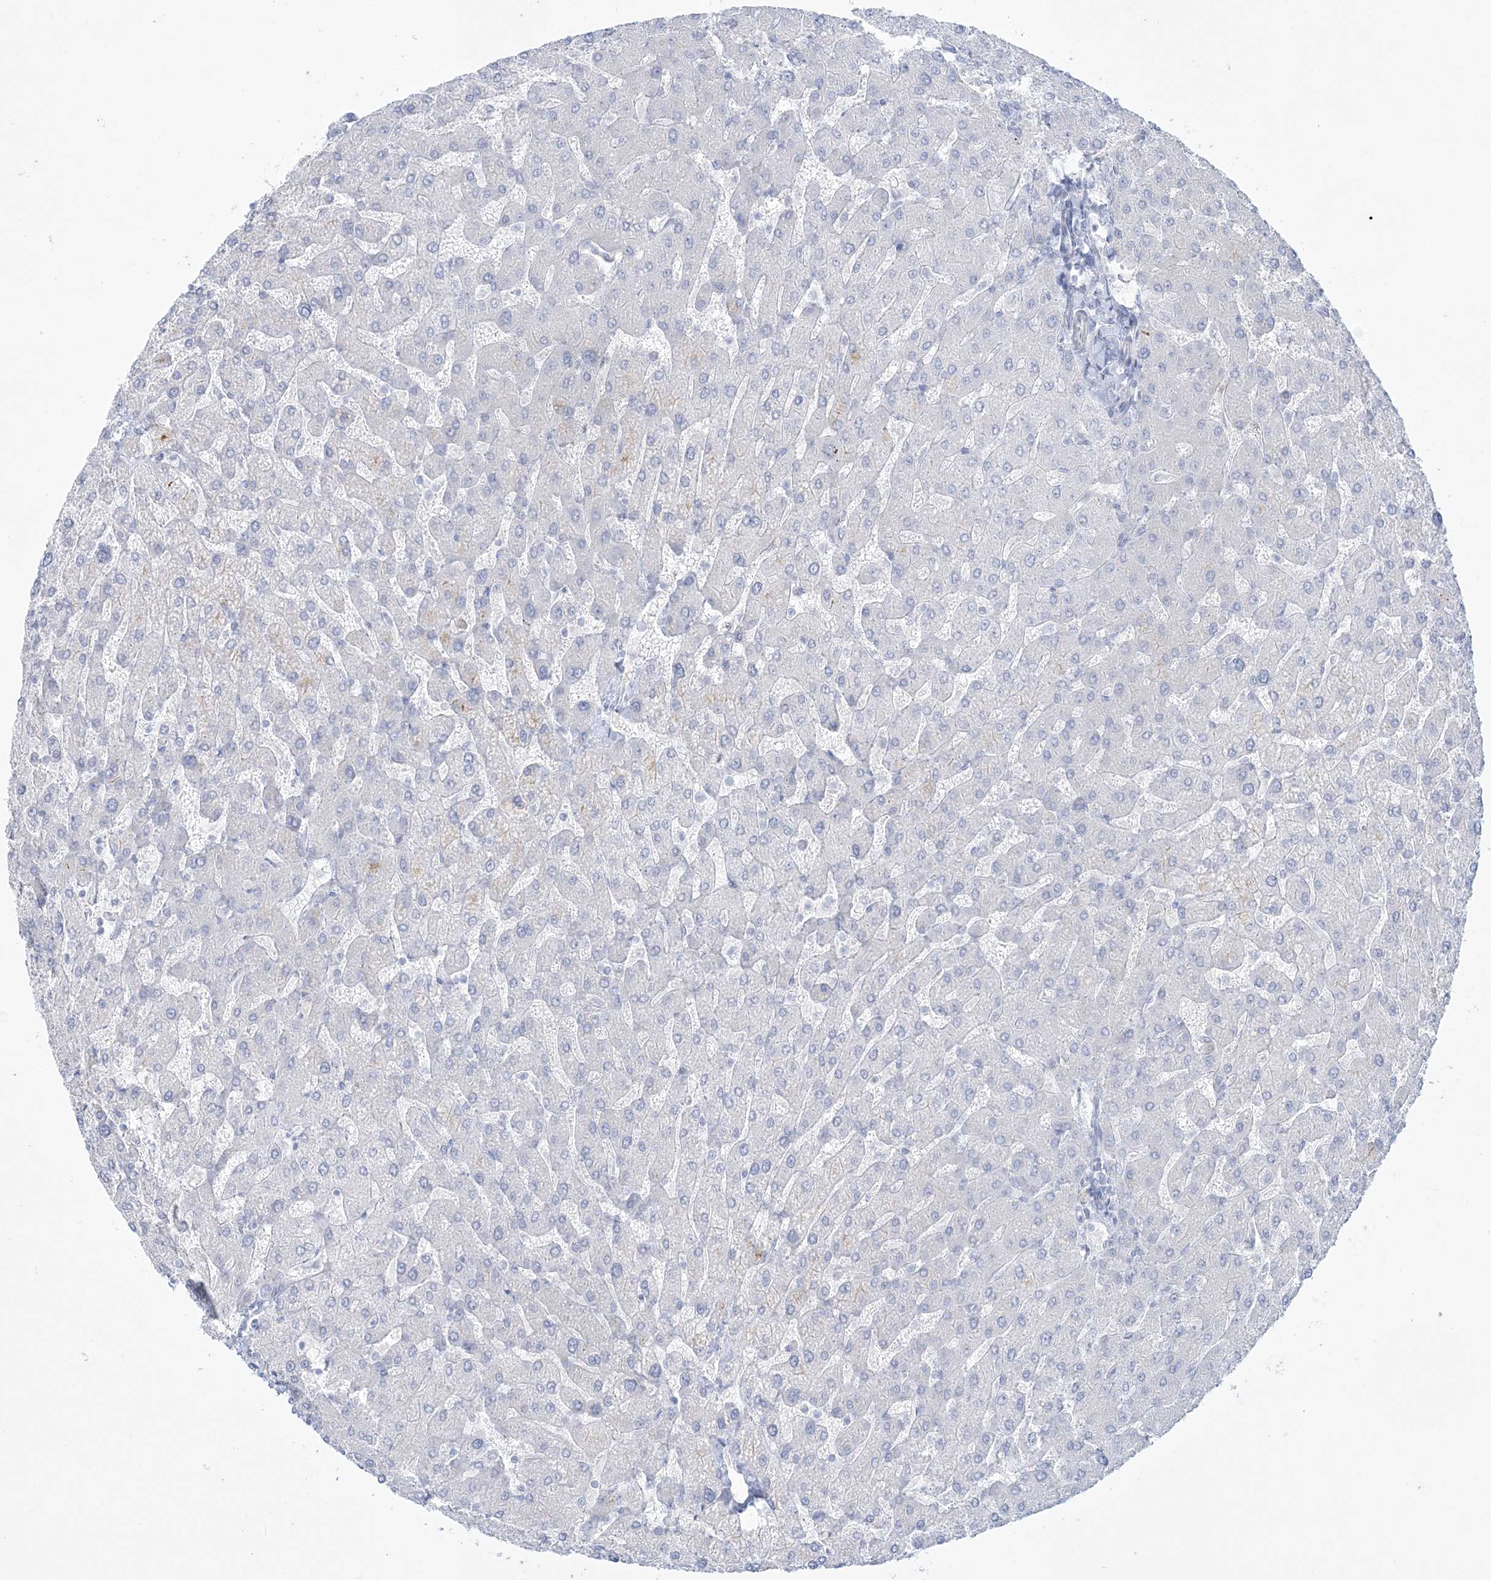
{"staining": {"intensity": "negative", "quantity": "none", "location": "none"}, "tissue": "liver", "cell_type": "Cholangiocytes", "image_type": "normal", "snomed": [{"axis": "morphology", "description": "Normal tissue, NOS"}, {"axis": "topography", "description": "Liver"}], "caption": "Human liver stained for a protein using IHC exhibits no expression in cholangiocytes.", "gene": "ADGB", "patient": {"sex": "male", "age": 55}}